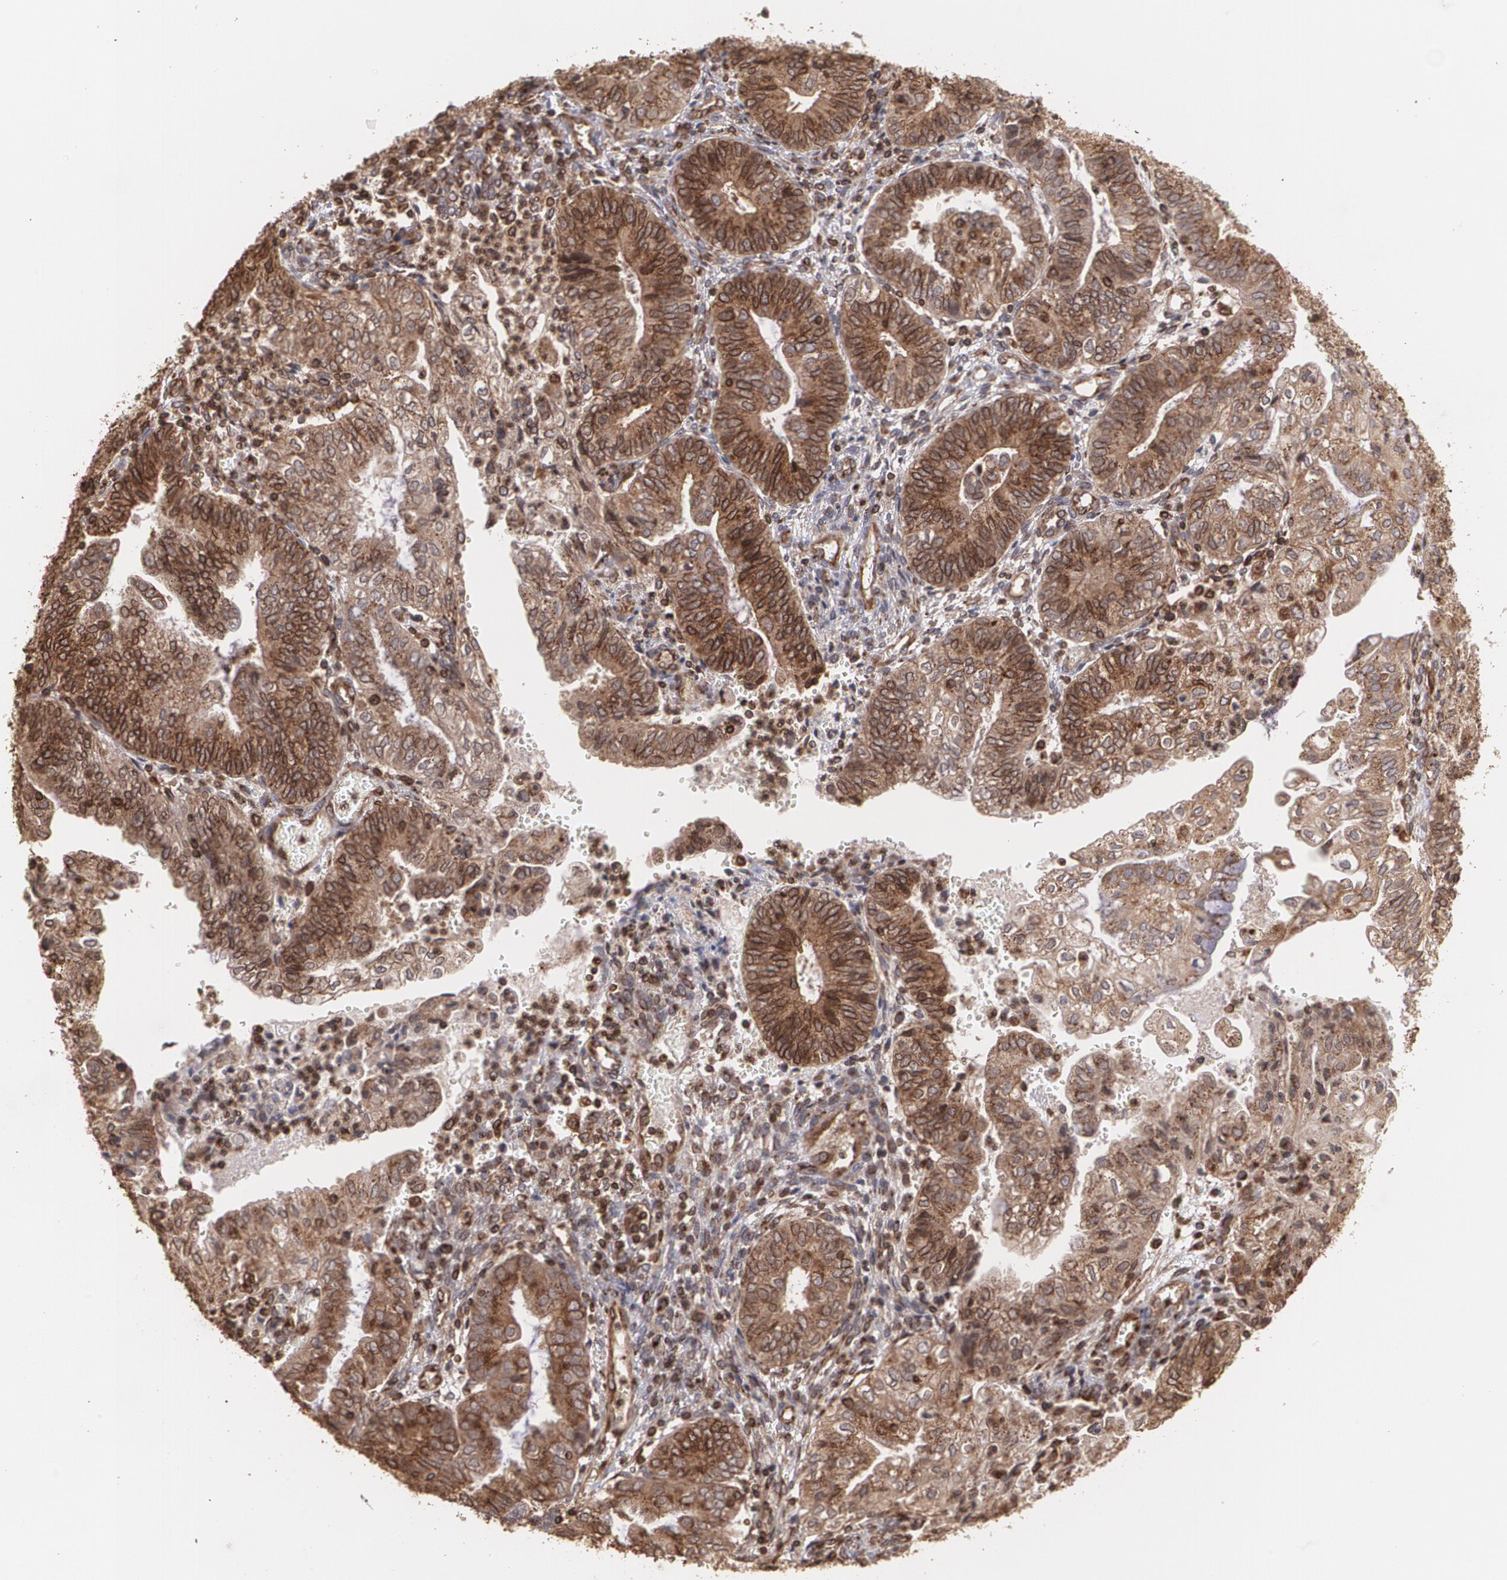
{"staining": {"intensity": "strong", "quantity": ">75%", "location": "cytoplasmic/membranous"}, "tissue": "endometrial cancer", "cell_type": "Tumor cells", "image_type": "cancer", "snomed": [{"axis": "morphology", "description": "Adenocarcinoma, NOS"}, {"axis": "topography", "description": "Endometrium"}], "caption": "Human endometrial cancer stained with a protein marker displays strong staining in tumor cells.", "gene": "TRIP11", "patient": {"sex": "female", "age": 55}}